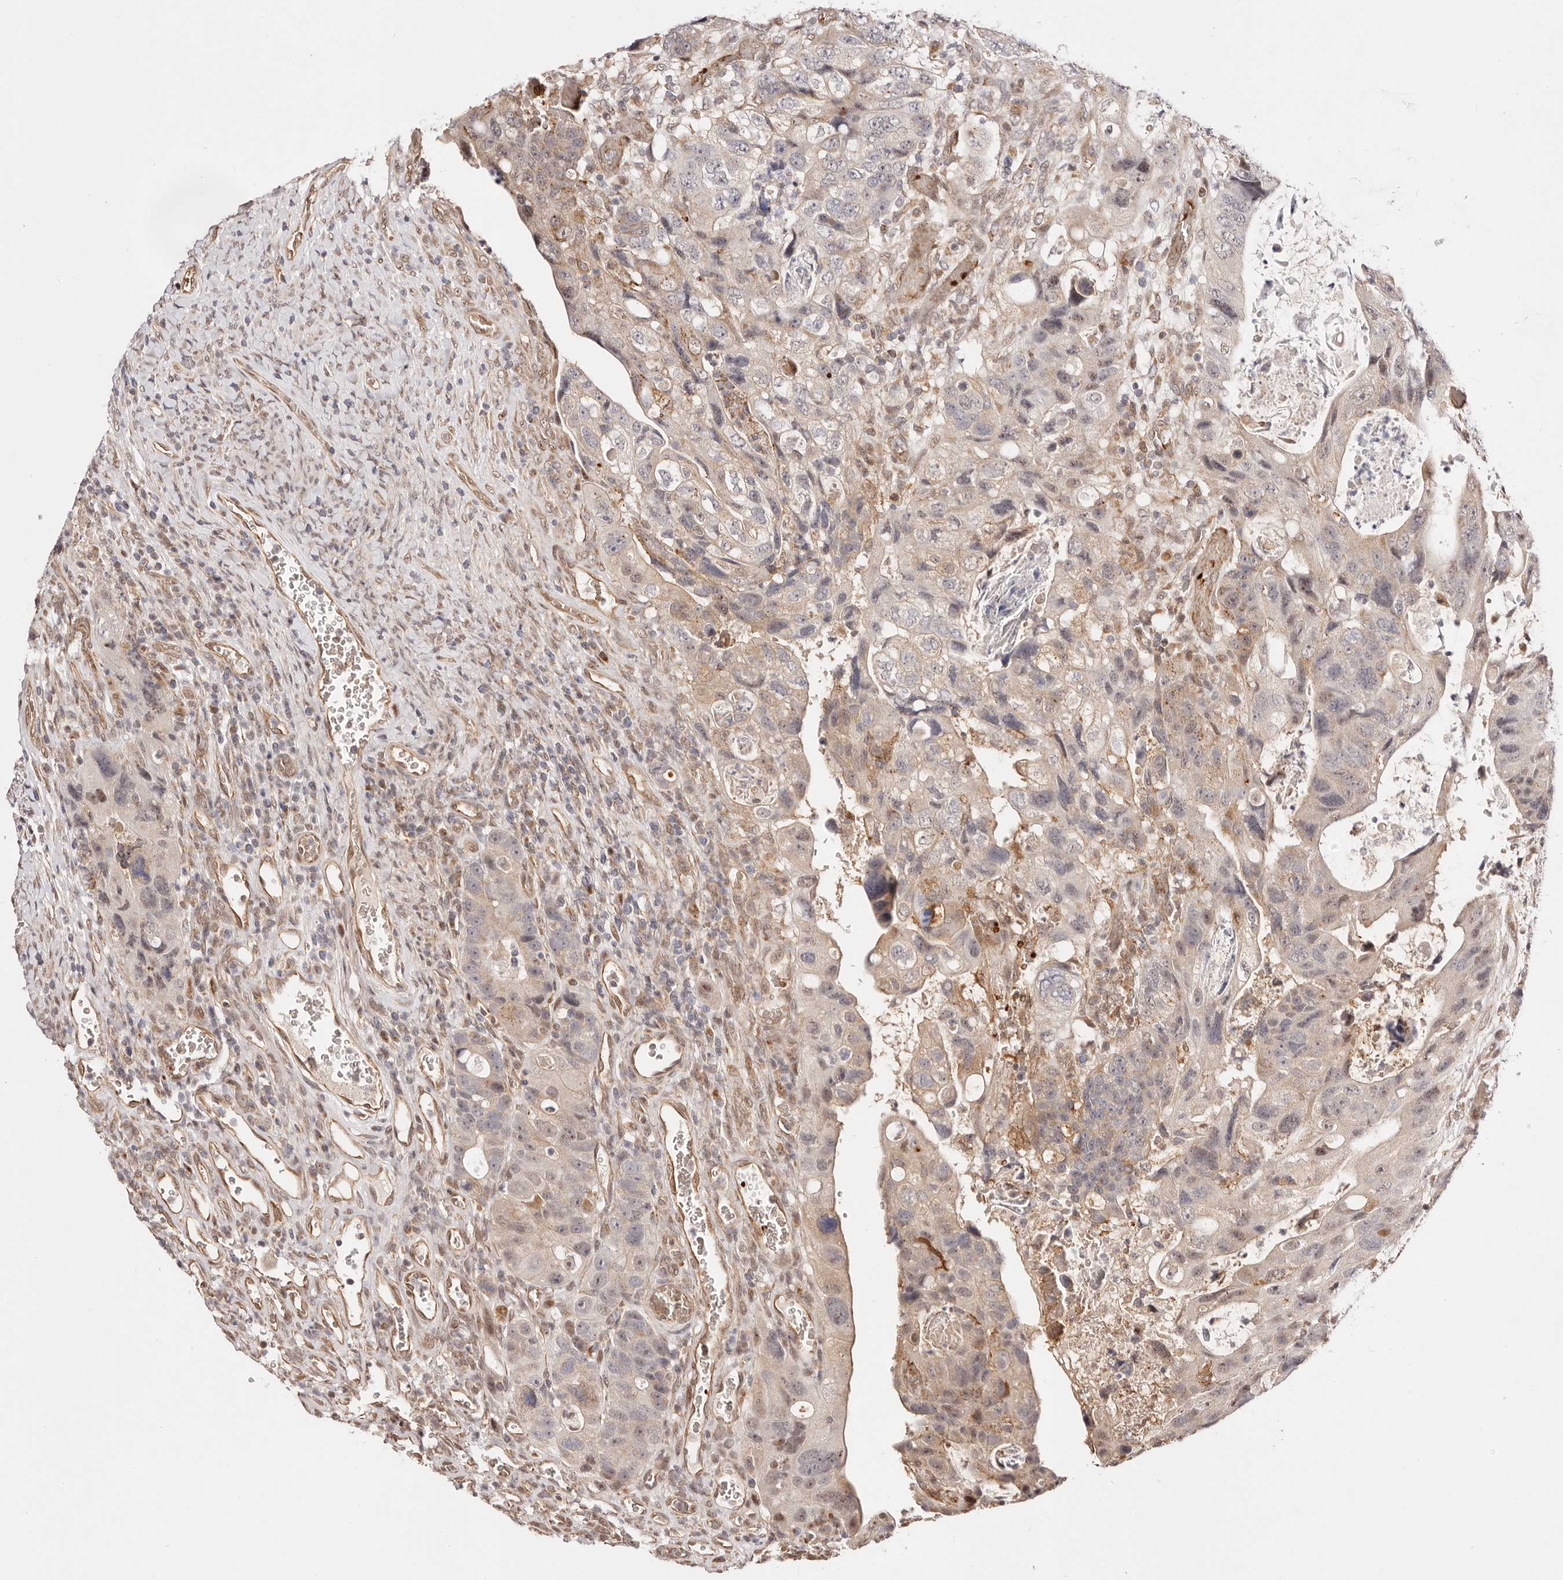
{"staining": {"intensity": "weak", "quantity": "<25%", "location": "cytoplasmic/membranous,nuclear"}, "tissue": "colorectal cancer", "cell_type": "Tumor cells", "image_type": "cancer", "snomed": [{"axis": "morphology", "description": "Adenocarcinoma, NOS"}, {"axis": "topography", "description": "Rectum"}], "caption": "Histopathology image shows no protein staining in tumor cells of adenocarcinoma (colorectal) tissue.", "gene": "WRN", "patient": {"sex": "male", "age": 59}}